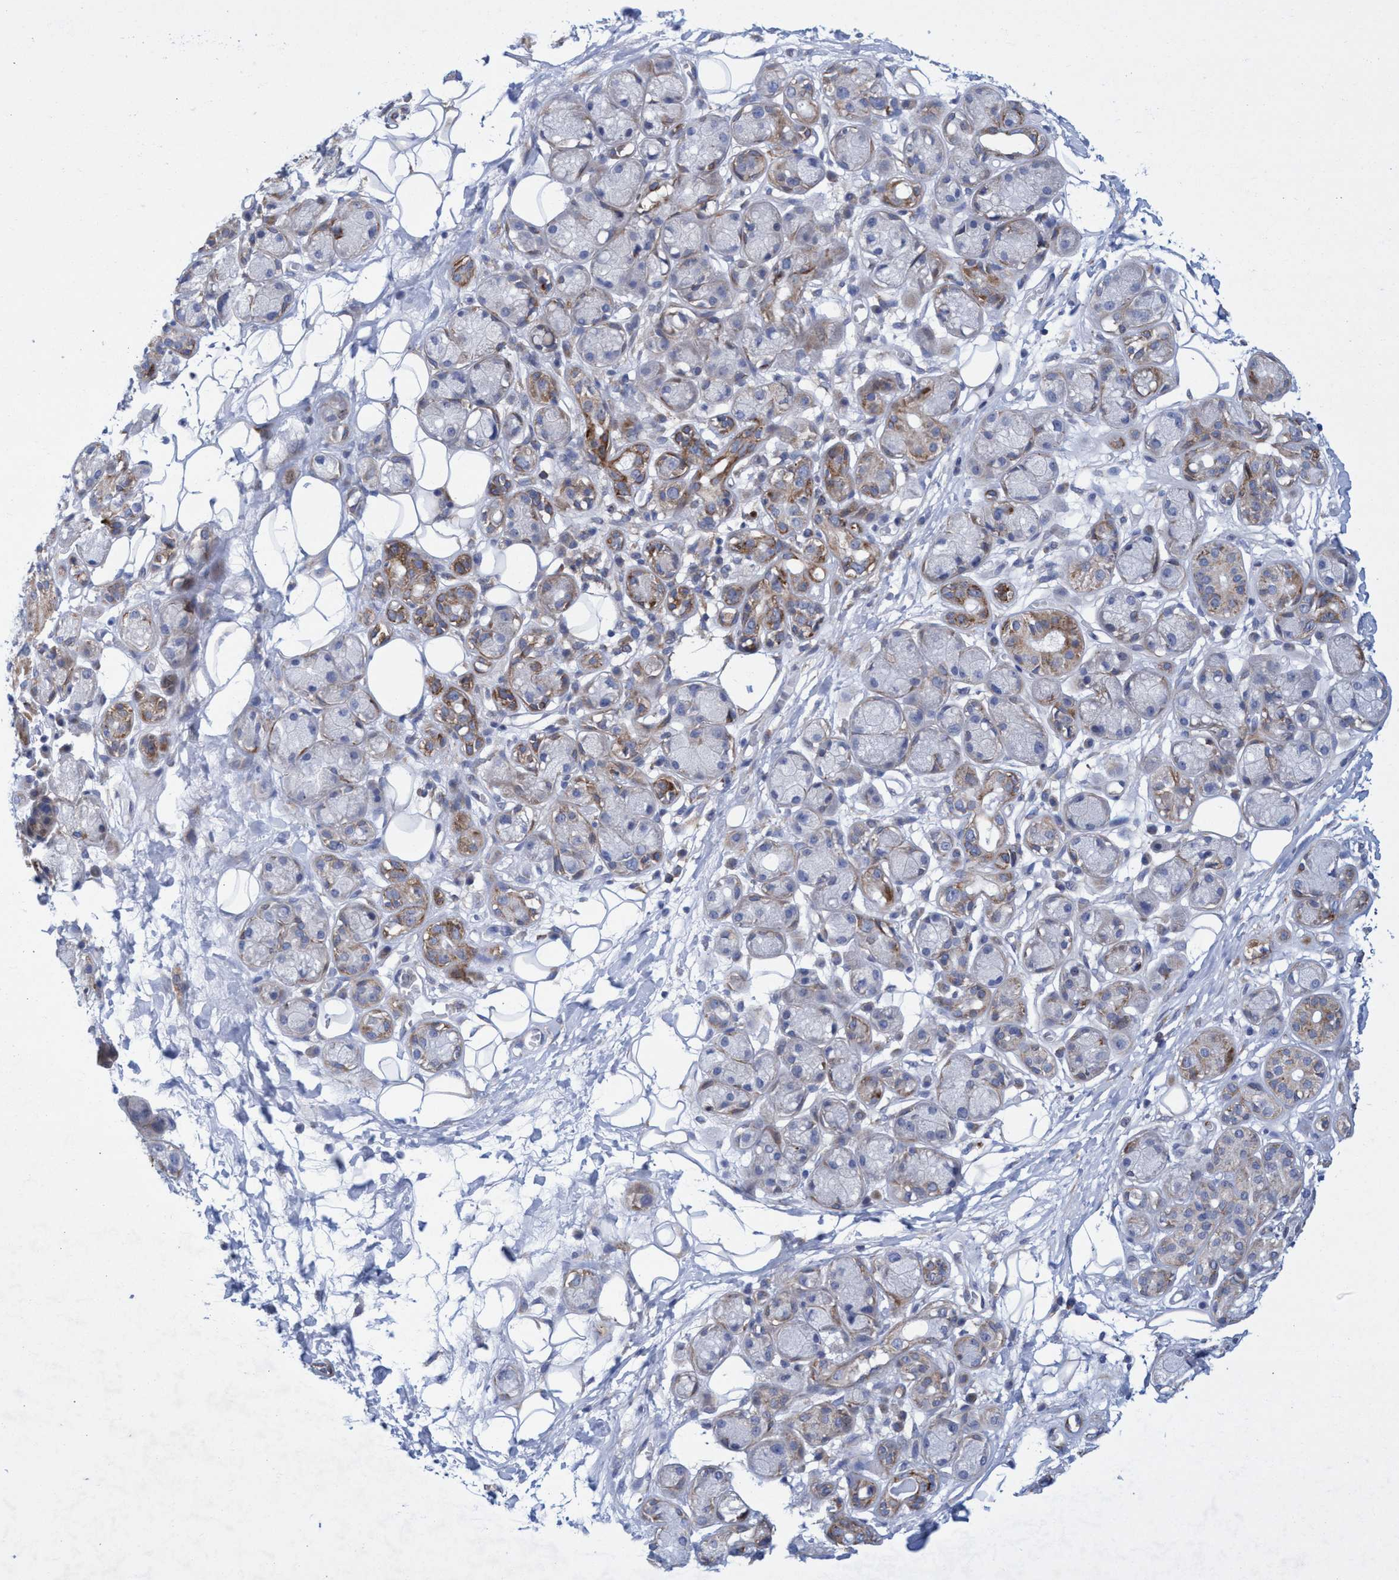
{"staining": {"intensity": "negative", "quantity": "none", "location": "none"}, "tissue": "adipose tissue", "cell_type": "Adipocytes", "image_type": "normal", "snomed": [{"axis": "morphology", "description": "Normal tissue, NOS"}, {"axis": "morphology", "description": "Inflammation, NOS"}, {"axis": "topography", "description": "Salivary gland"}, {"axis": "topography", "description": "Peripheral nerve tissue"}], "caption": "Immunohistochemistry histopathology image of benign human adipose tissue stained for a protein (brown), which exhibits no staining in adipocytes.", "gene": "R3HCC1", "patient": {"sex": "female", "age": 75}}